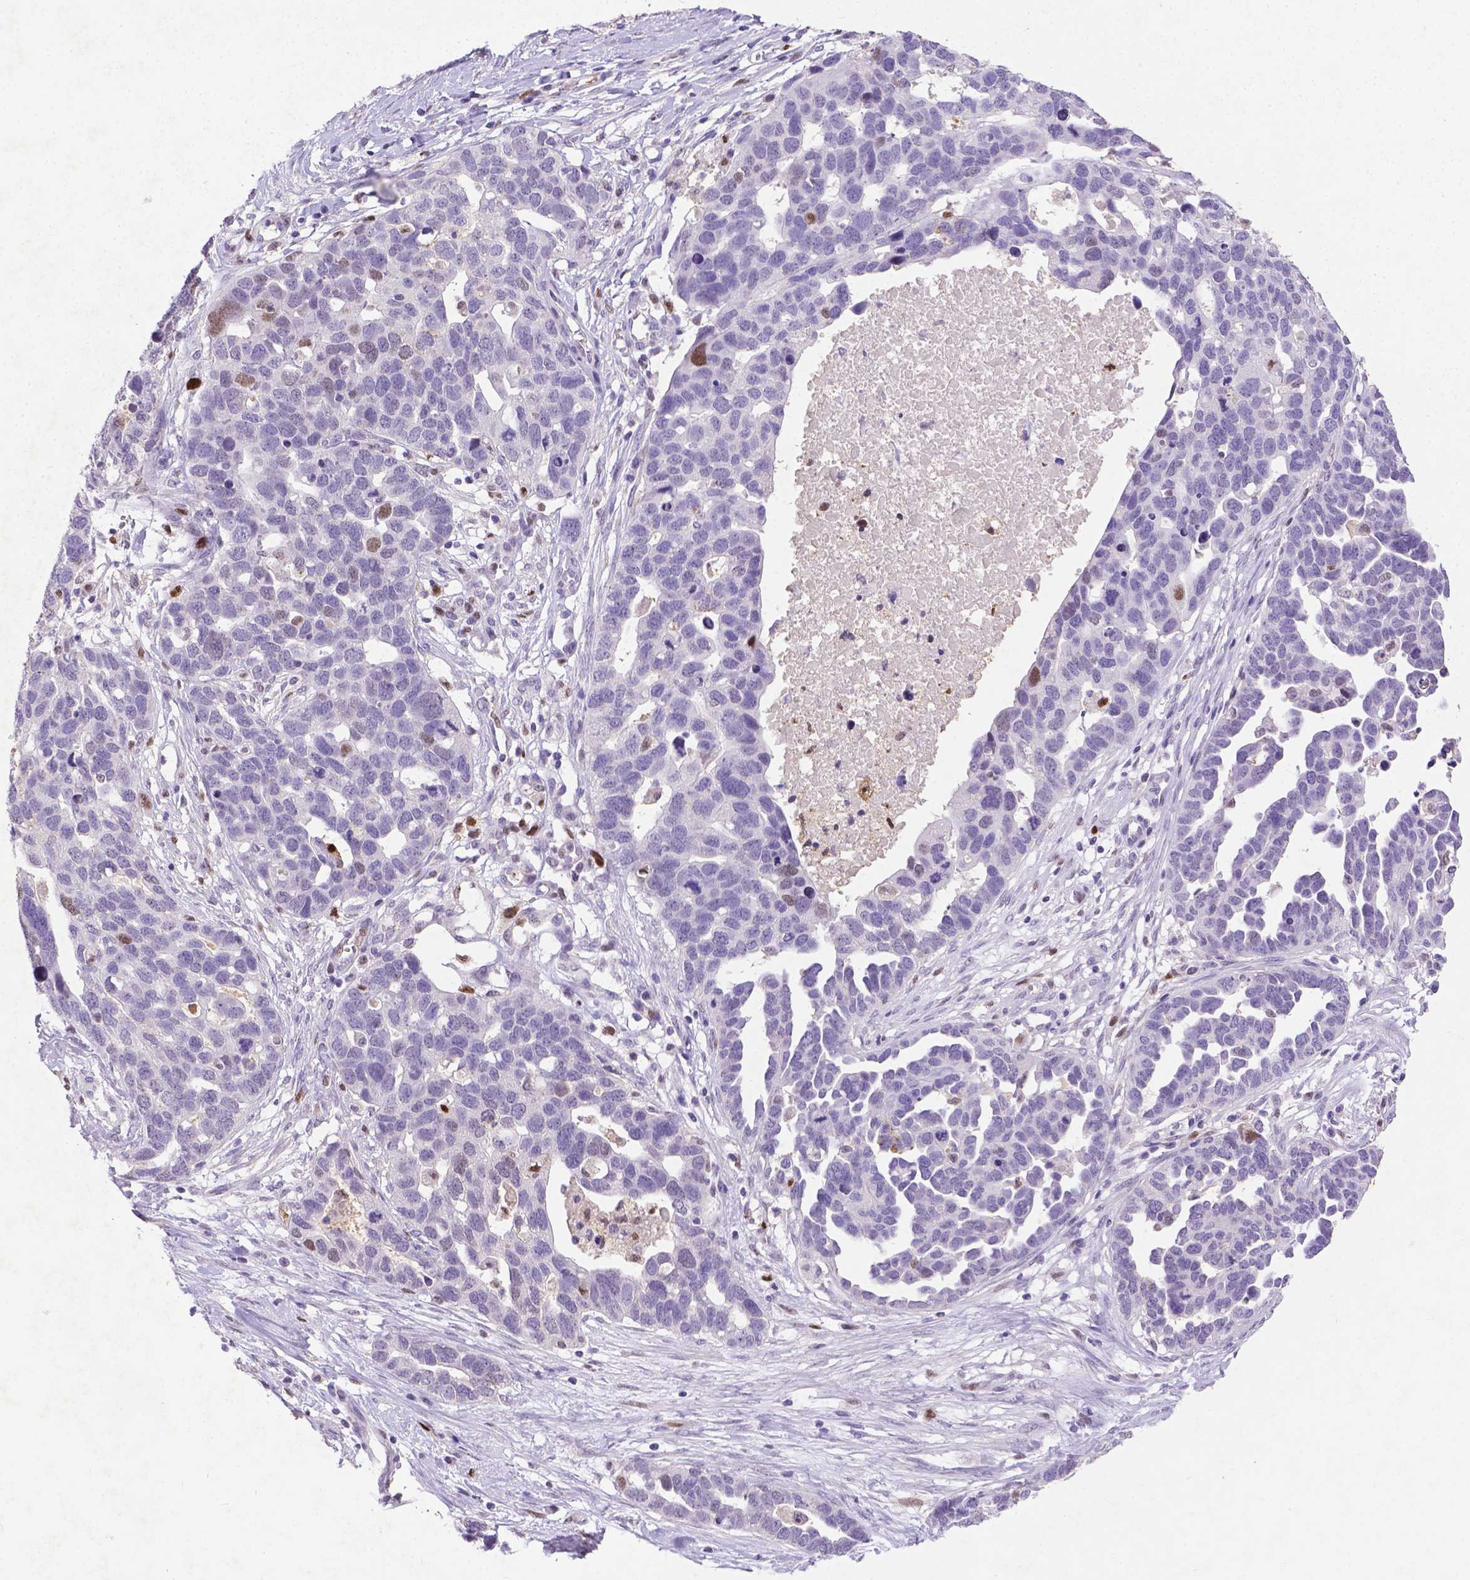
{"staining": {"intensity": "moderate", "quantity": "<25%", "location": "nuclear"}, "tissue": "ovarian cancer", "cell_type": "Tumor cells", "image_type": "cancer", "snomed": [{"axis": "morphology", "description": "Cystadenocarcinoma, serous, NOS"}, {"axis": "topography", "description": "Ovary"}], "caption": "A high-resolution image shows IHC staining of ovarian serous cystadenocarcinoma, which demonstrates moderate nuclear staining in about <25% of tumor cells.", "gene": "CDKN1A", "patient": {"sex": "female", "age": 54}}